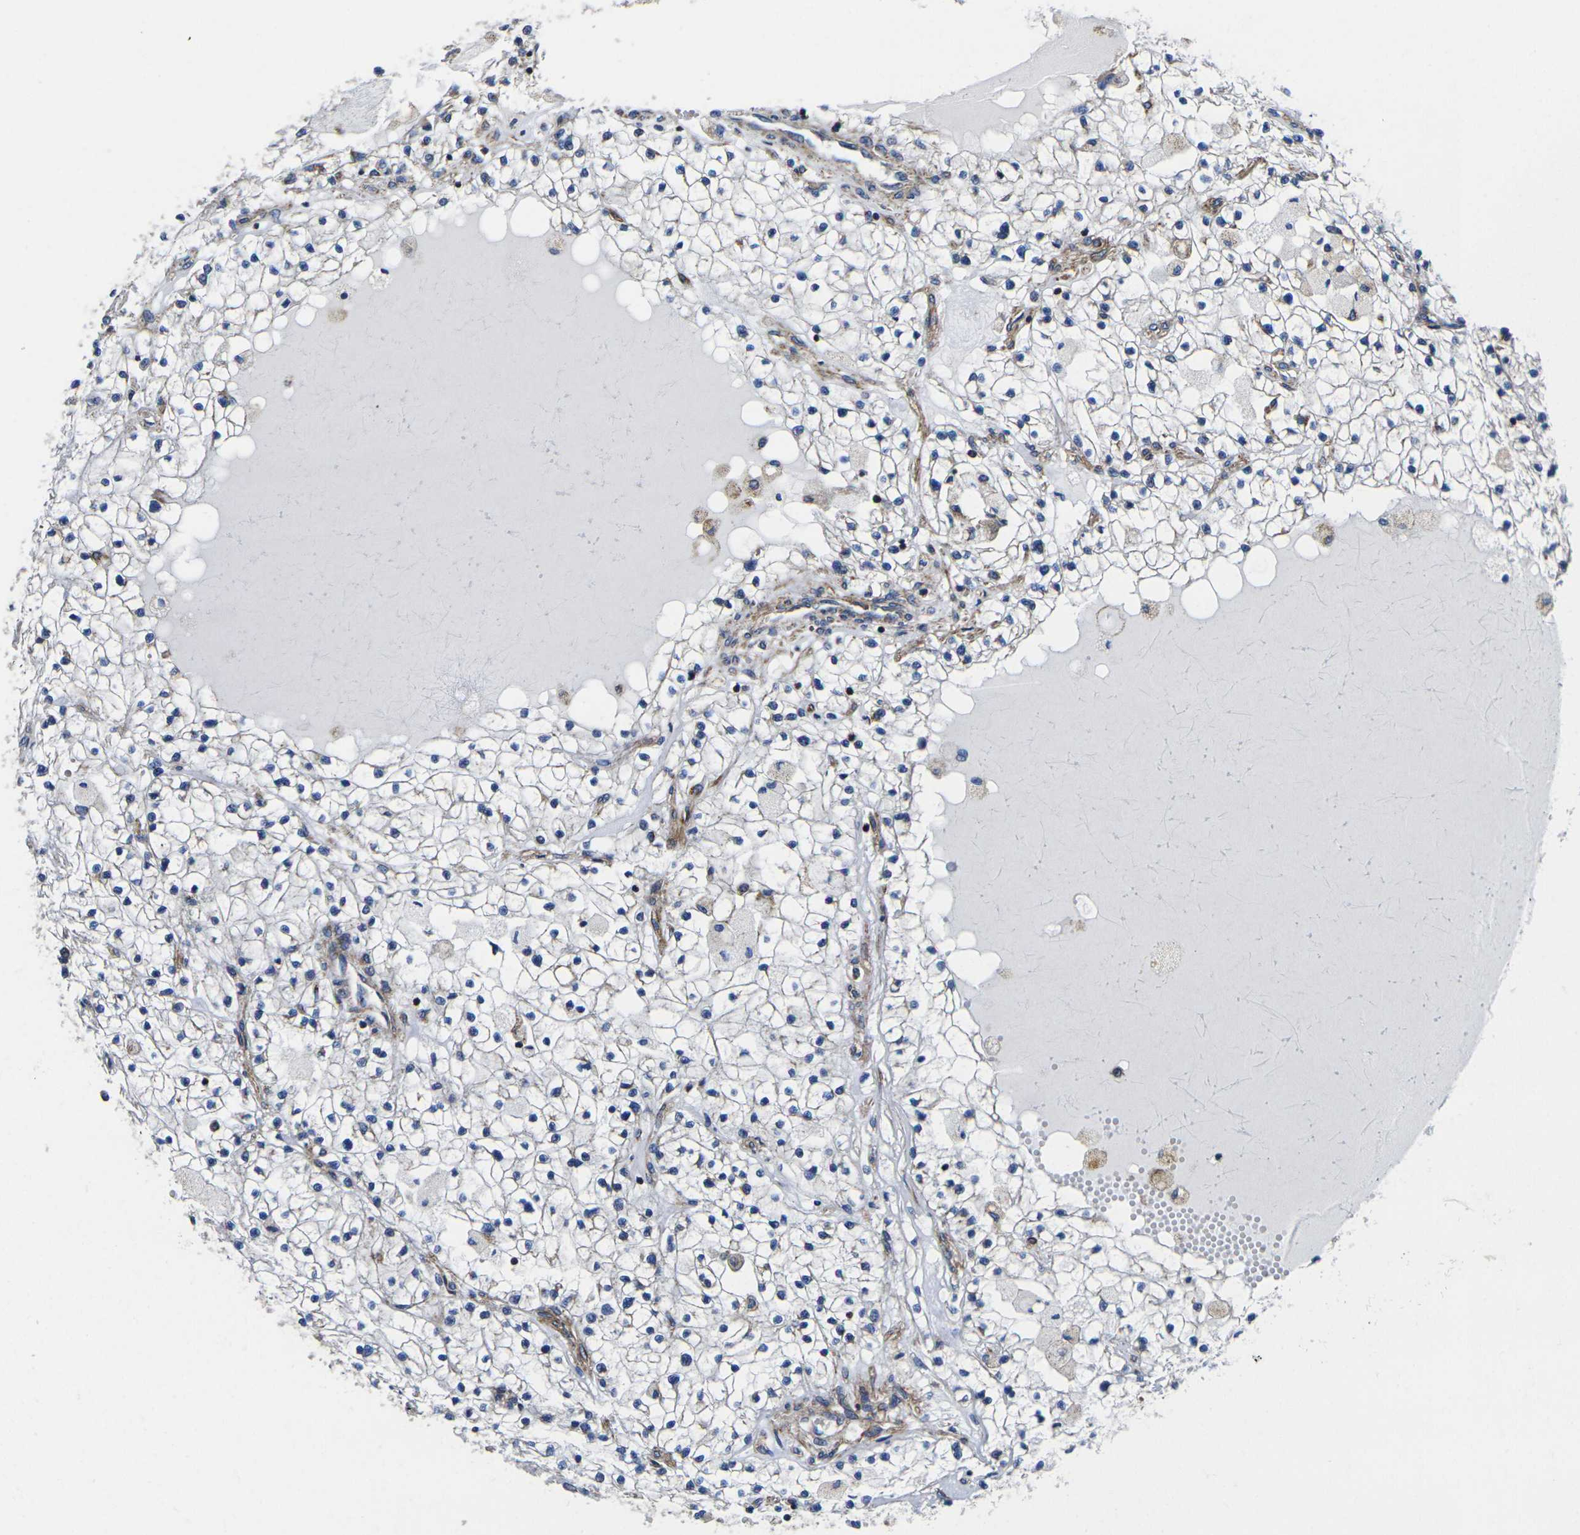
{"staining": {"intensity": "weak", "quantity": "<25%", "location": "cytoplasmic/membranous"}, "tissue": "renal cancer", "cell_type": "Tumor cells", "image_type": "cancer", "snomed": [{"axis": "morphology", "description": "Adenocarcinoma, NOS"}, {"axis": "topography", "description": "Kidney"}], "caption": "Immunohistochemical staining of human renal cancer exhibits no significant expression in tumor cells. Nuclei are stained in blue.", "gene": "GPR4", "patient": {"sex": "male", "age": 68}}